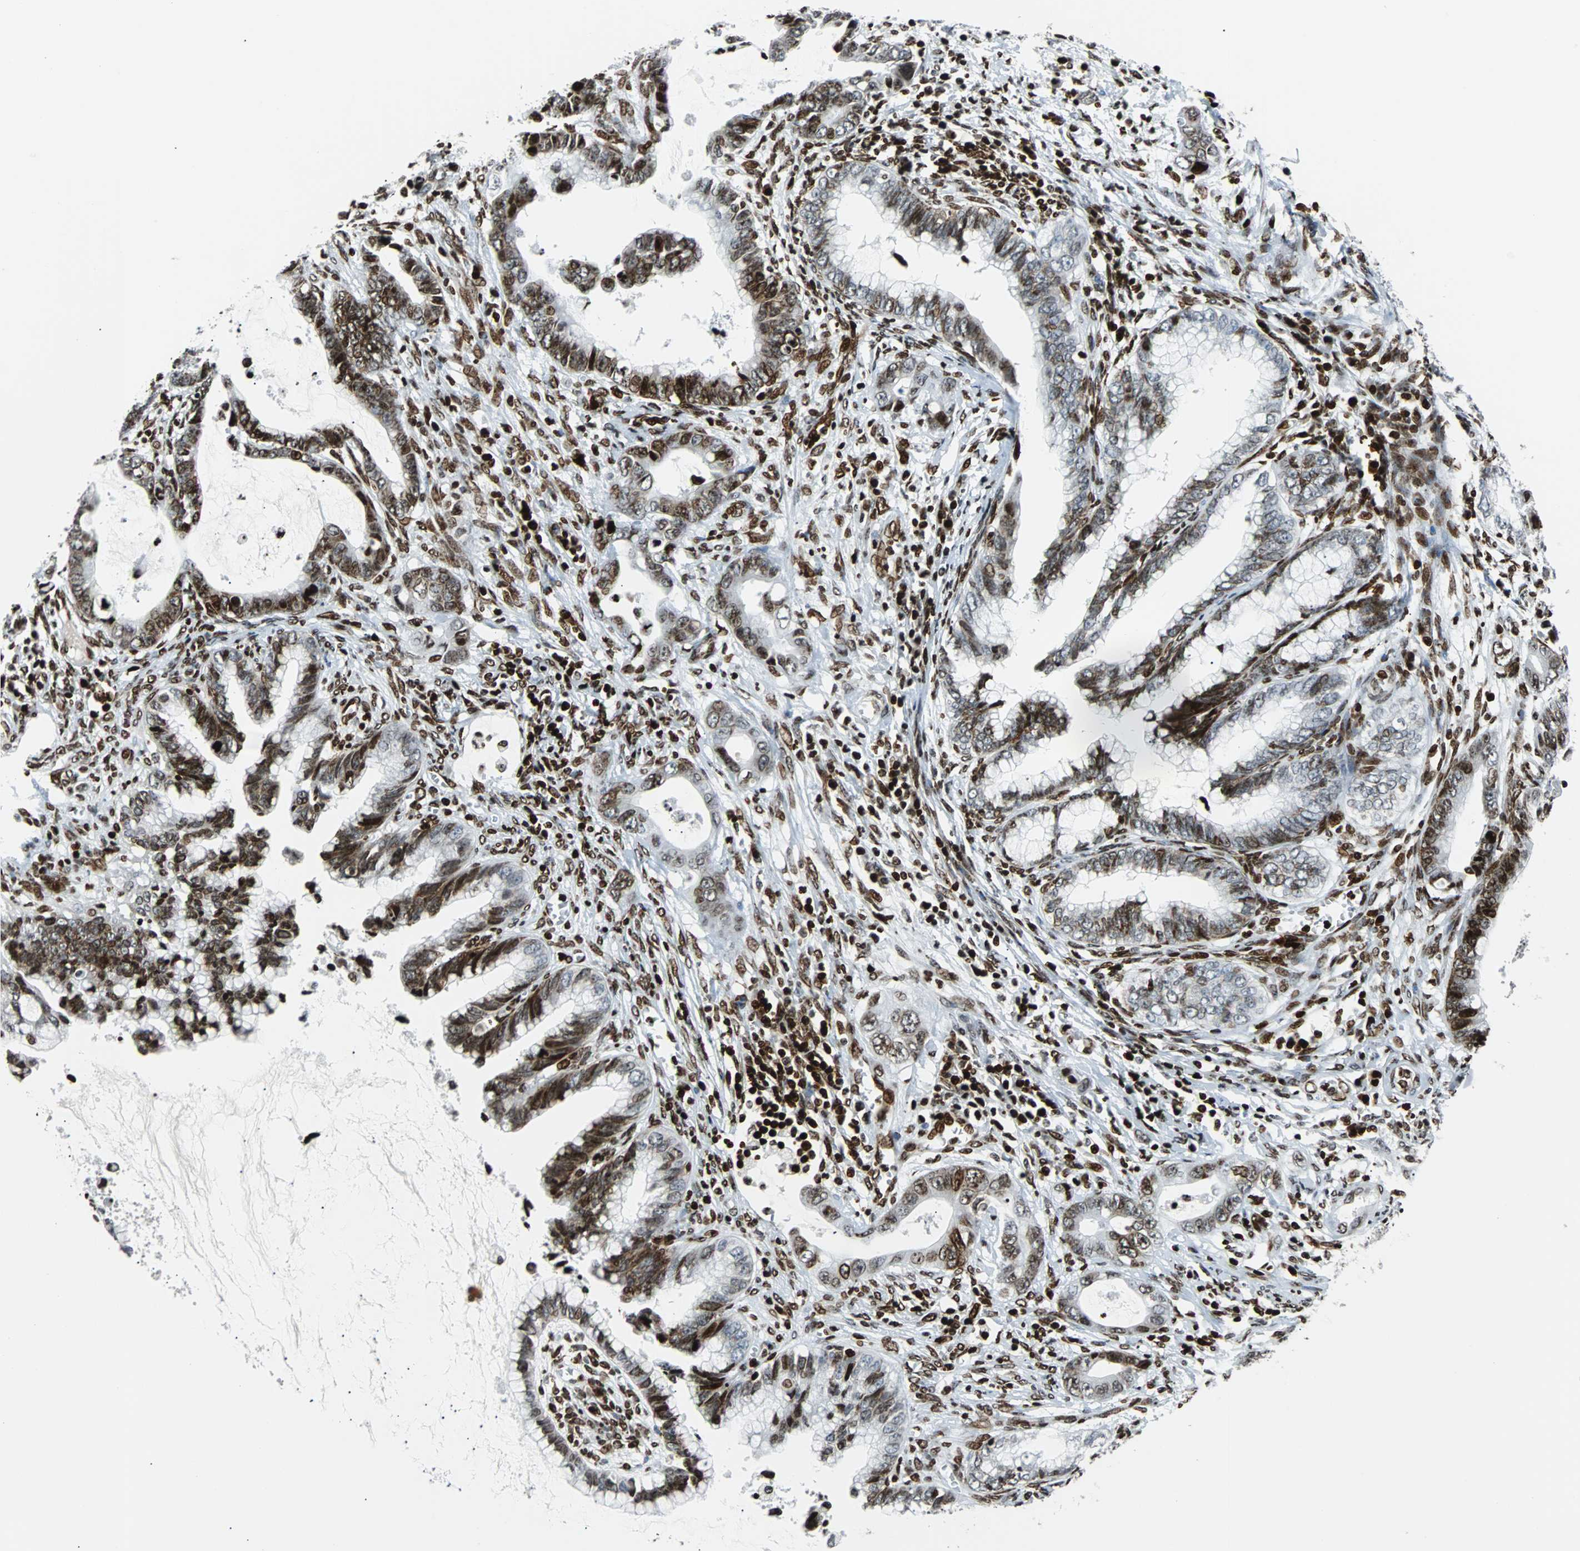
{"staining": {"intensity": "strong", "quantity": ">75%", "location": "nuclear"}, "tissue": "cervical cancer", "cell_type": "Tumor cells", "image_type": "cancer", "snomed": [{"axis": "morphology", "description": "Adenocarcinoma, NOS"}, {"axis": "topography", "description": "Cervix"}], "caption": "DAB immunohistochemical staining of cervical adenocarcinoma reveals strong nuclear protein expression in approximately >75% of tumor cells.", "gene": "ZNF131", "patient": {"sex": "female", "age": 44}}